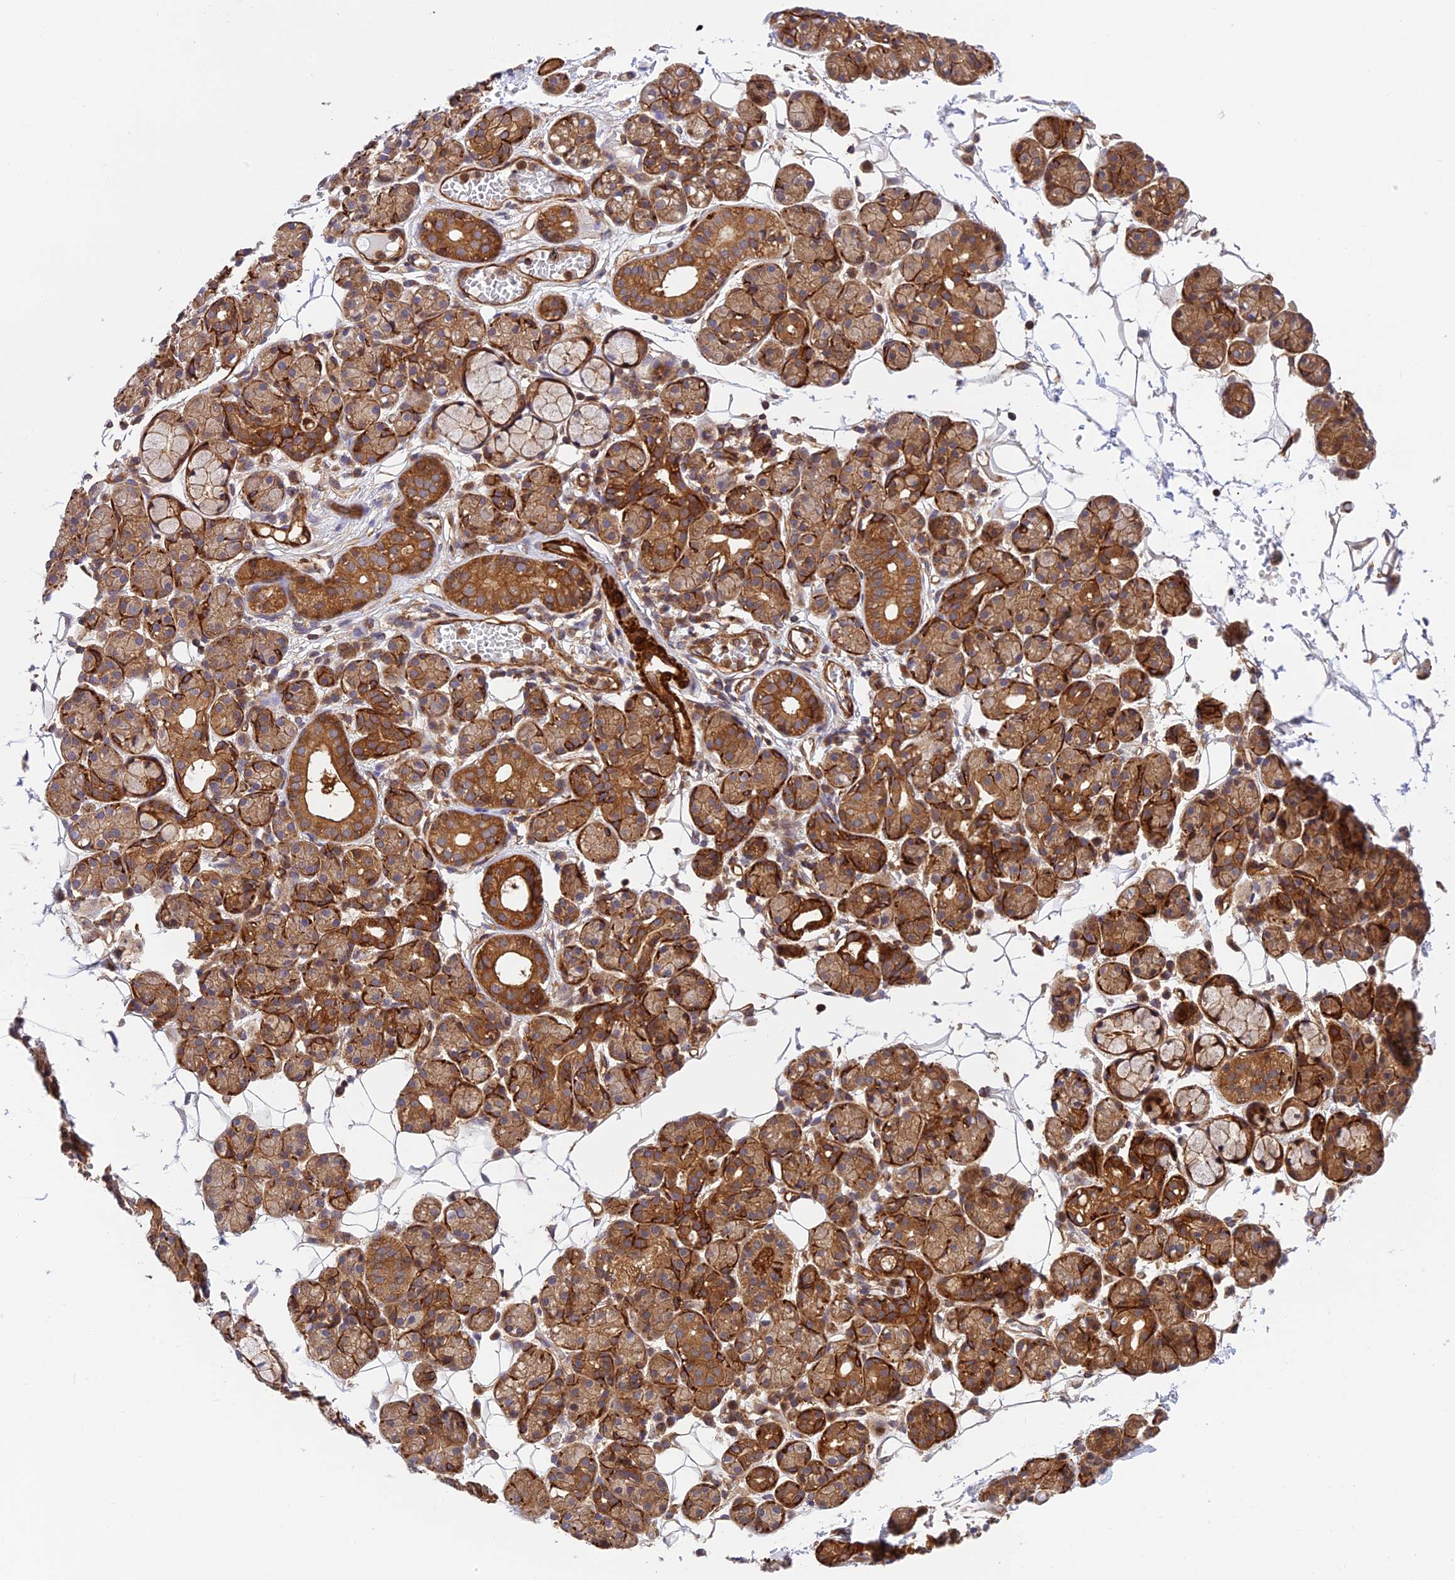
{"staining": {"intensity": "strong", "quantity": "25%-75%", "location": "cytoplasmic/membranous"}, "tissue": "salivary gland", "cell_type": "Glandular cells", "image_type": "normal", "snomed": [{"axis": "morphology", "description": "Normal tissue, NOS"}, {"axis": "topography", "description": "Salivary gland"}], "caption": "Immunohistochemistry (IHC) (DAB) staining of normal human salivary gland displays strong cytoplasmic/membranous protein staining in about 25%-75% of glandular cells.", "gene": "EVI5L", "patient": {"sex": "male", "age": 63}}